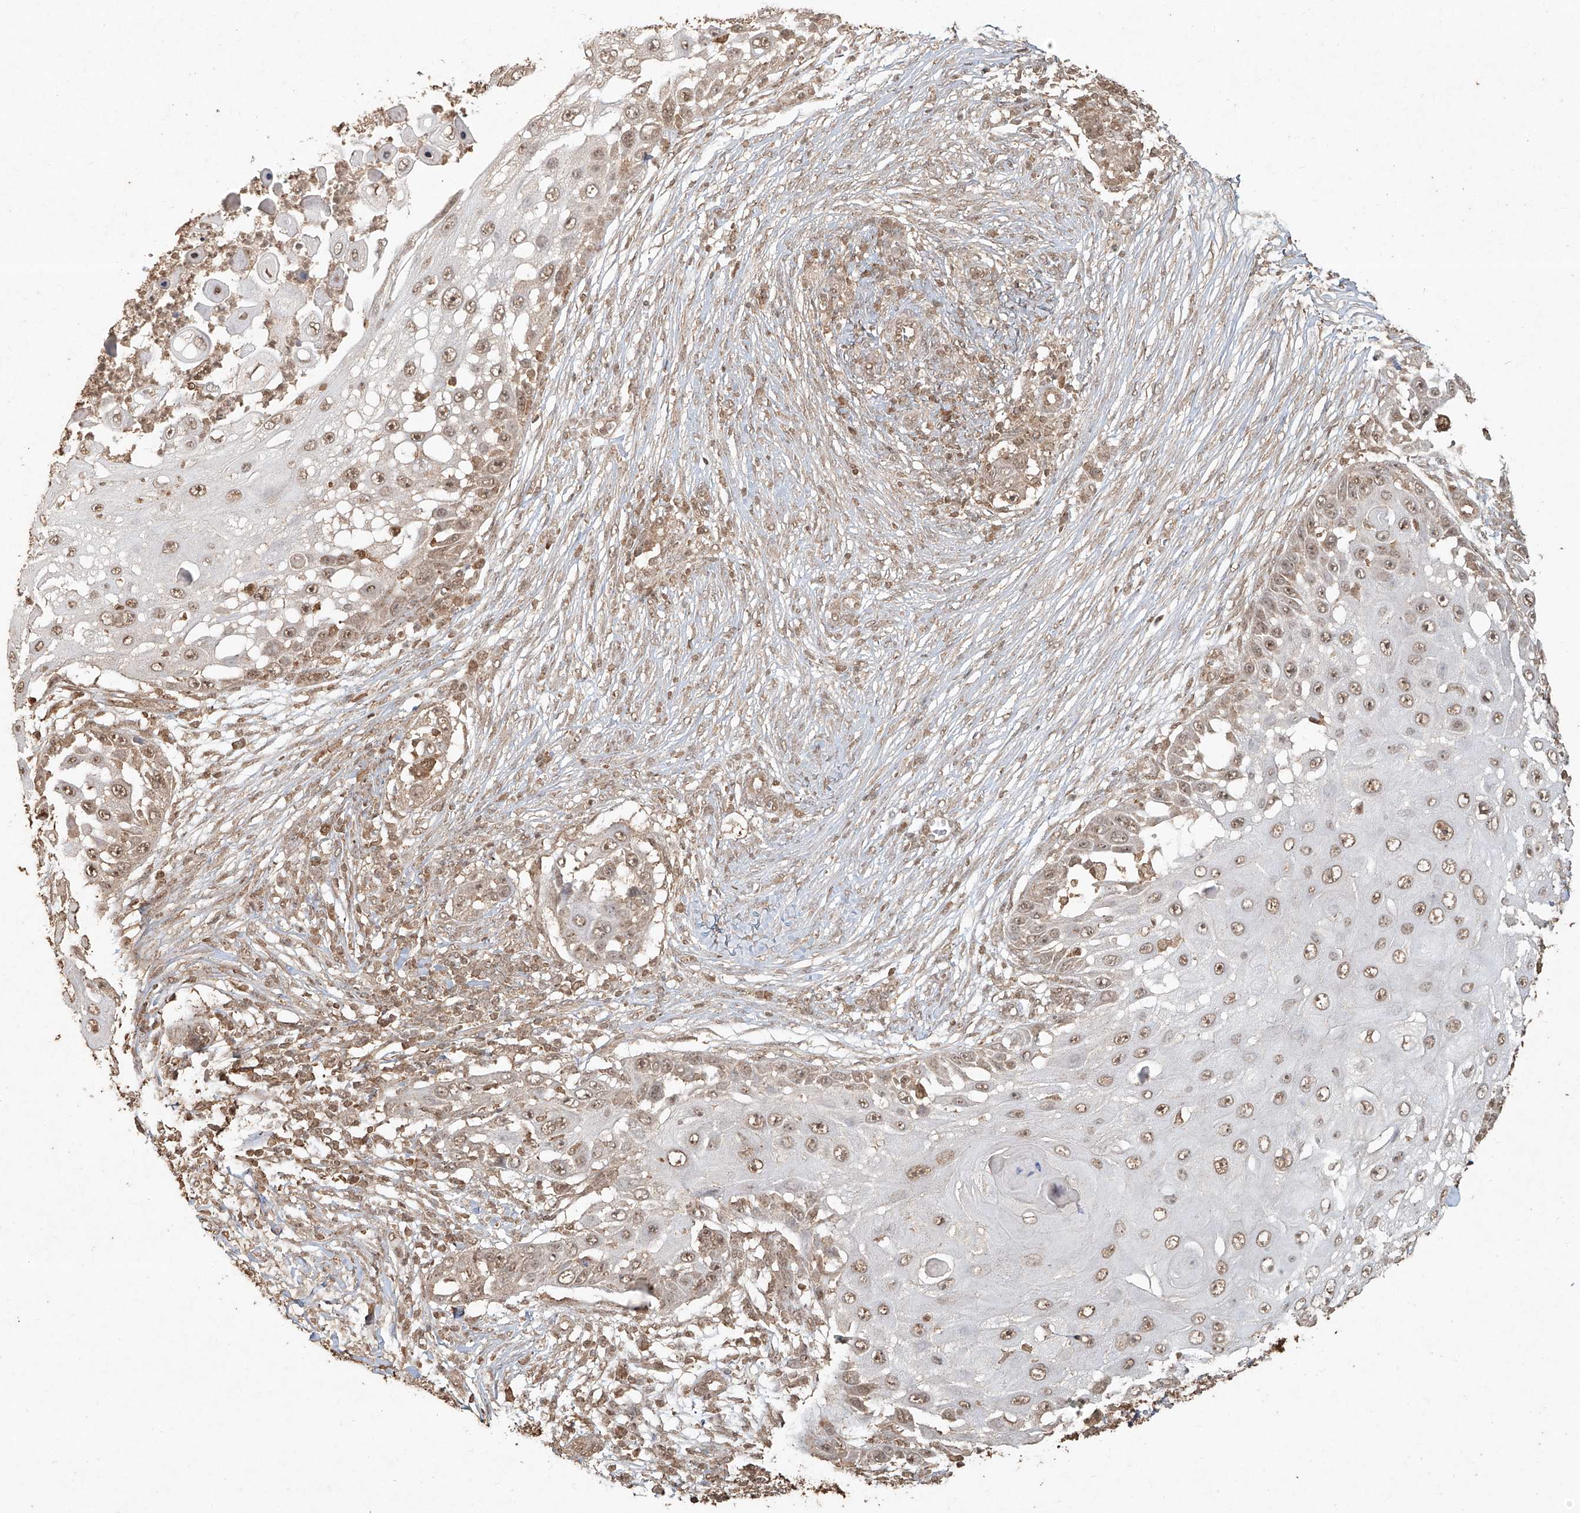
{"staining": {"intensity": "weak", "quantity": ">75%", "location": "nuclear"}, "tissue": "skin cancer", "cell_type": "Tumor cells", "image_type": "cancer", "snomed": [{"axis": "morphology", "description": "Squamous cell carcinoma, NOS"}, {"axis": "topography", "description": "Skin"}], "caption": "Brown immunohistochemical staining in skin cancer (squamous cell carcinoma) demonstrates weak nuclear positivity in approximately >75% of tumor cells.", "gene": "TIGAR", "patient": {"sex": "female", "age": 44}}